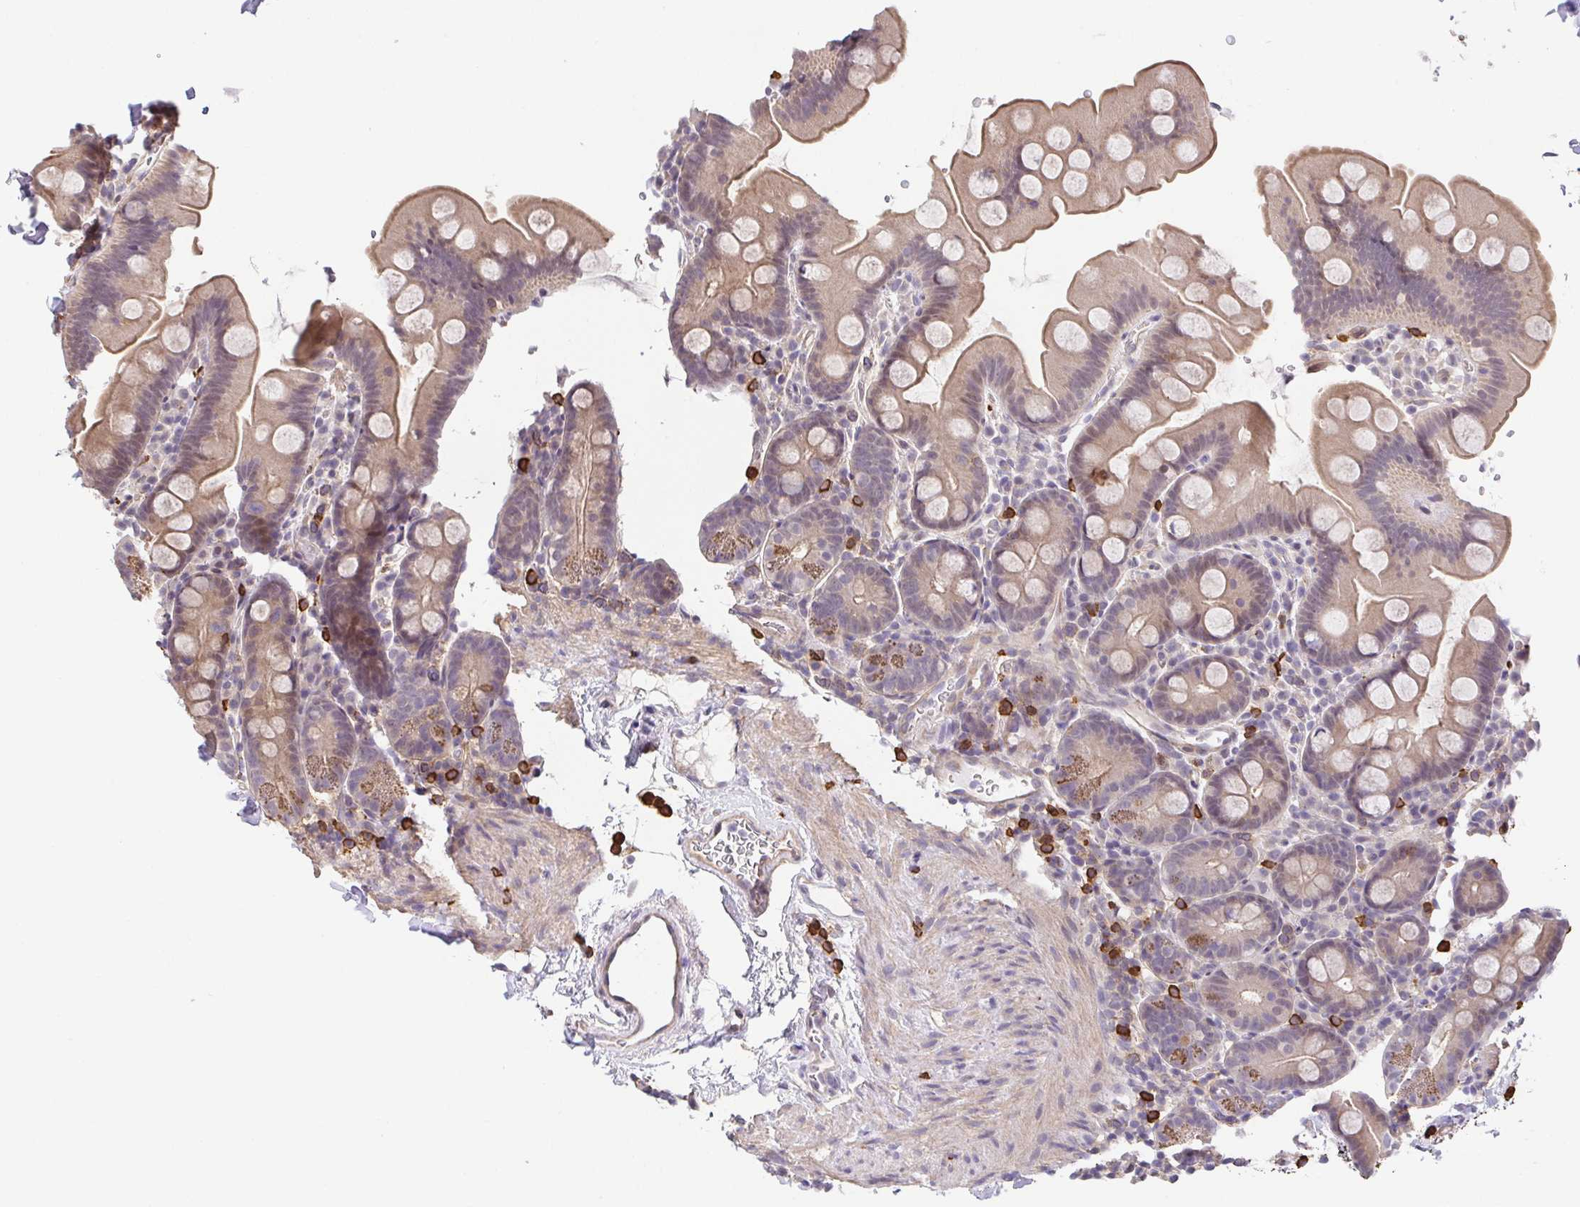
{"staining": {"intensity": "moderate", "quantity": "<25%", "location": "cytoplasmic/membranous"}, "tissue": "small intestine", "cell_type": "Glandular cells", "image_type": "normal", "snomed": [{"axis": "morphology", "description": "Normal tissue, NOS"}, {"axis": "topography", "description": "Small intestine"}], "caption": "Protein expression by immunohistochemistry (IHC) demonstrates moderate cytoplasmic/membranous staining in about <25% of glandular cells in normal small intestine. The protein of interest is stained brown, and the nuclei are stained in blue (DAB IHC with brightfield microscopy, high magnification).", "gene": "PREPL", "patient": {"sex": "female", "age": 68}}